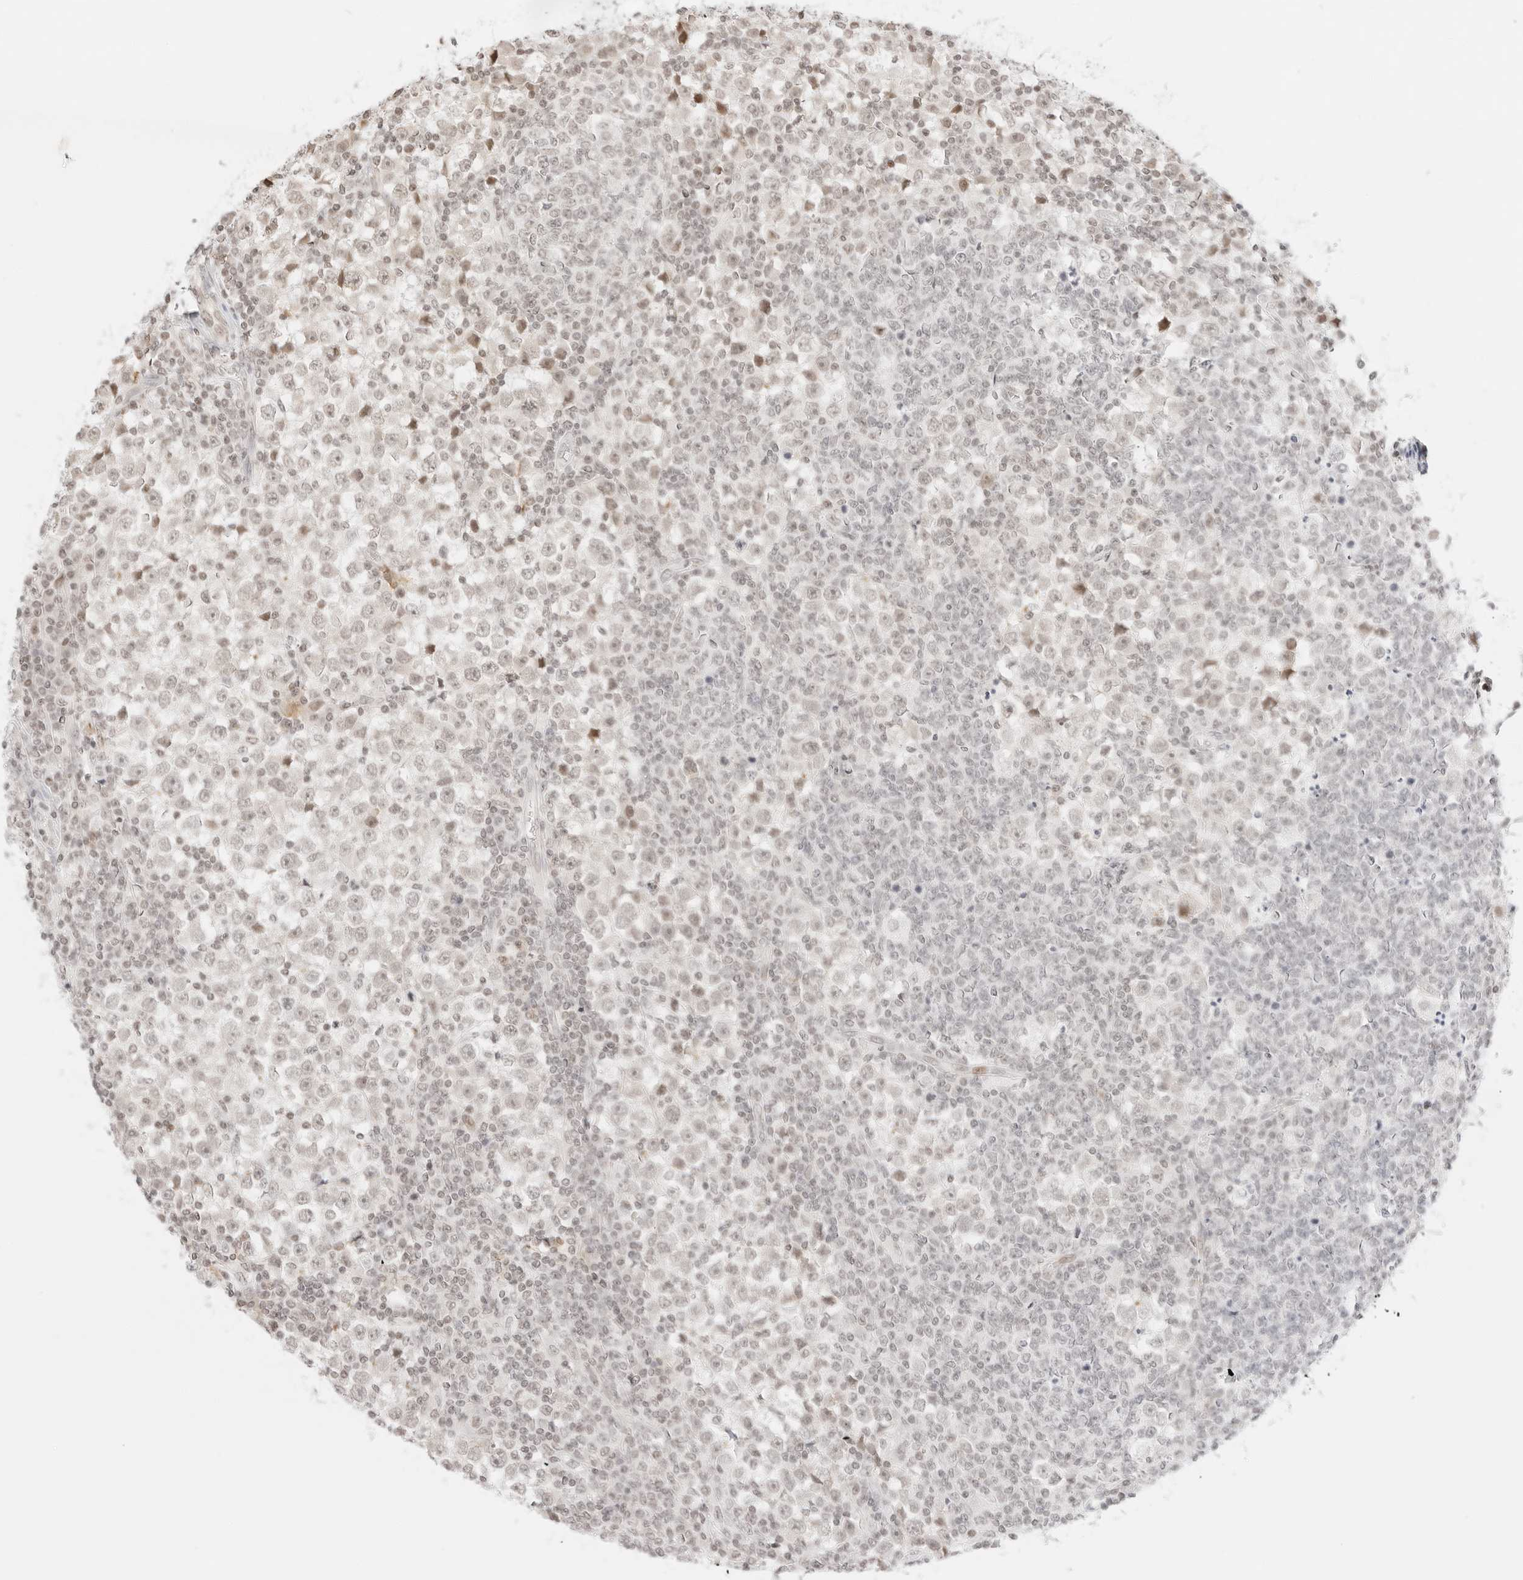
{"staining": {"intensity": "negative", "quantity": "none", "location": "none"}, "tissue": "testis cancer", "cell_type": "Tumor cells", "image_type": "cancer", "snomed": [{"axis": "morphology", "description": "Seminoma, NOS"}, {"axis": "topography", "description": "Testis"}], "caption": "Testis seminoma stained for a protein using immunohistochemistry (IHC) reveals no staining tumor cells.", "gene": "GNAS", "patient": {"sex": "male", "age": 65}}